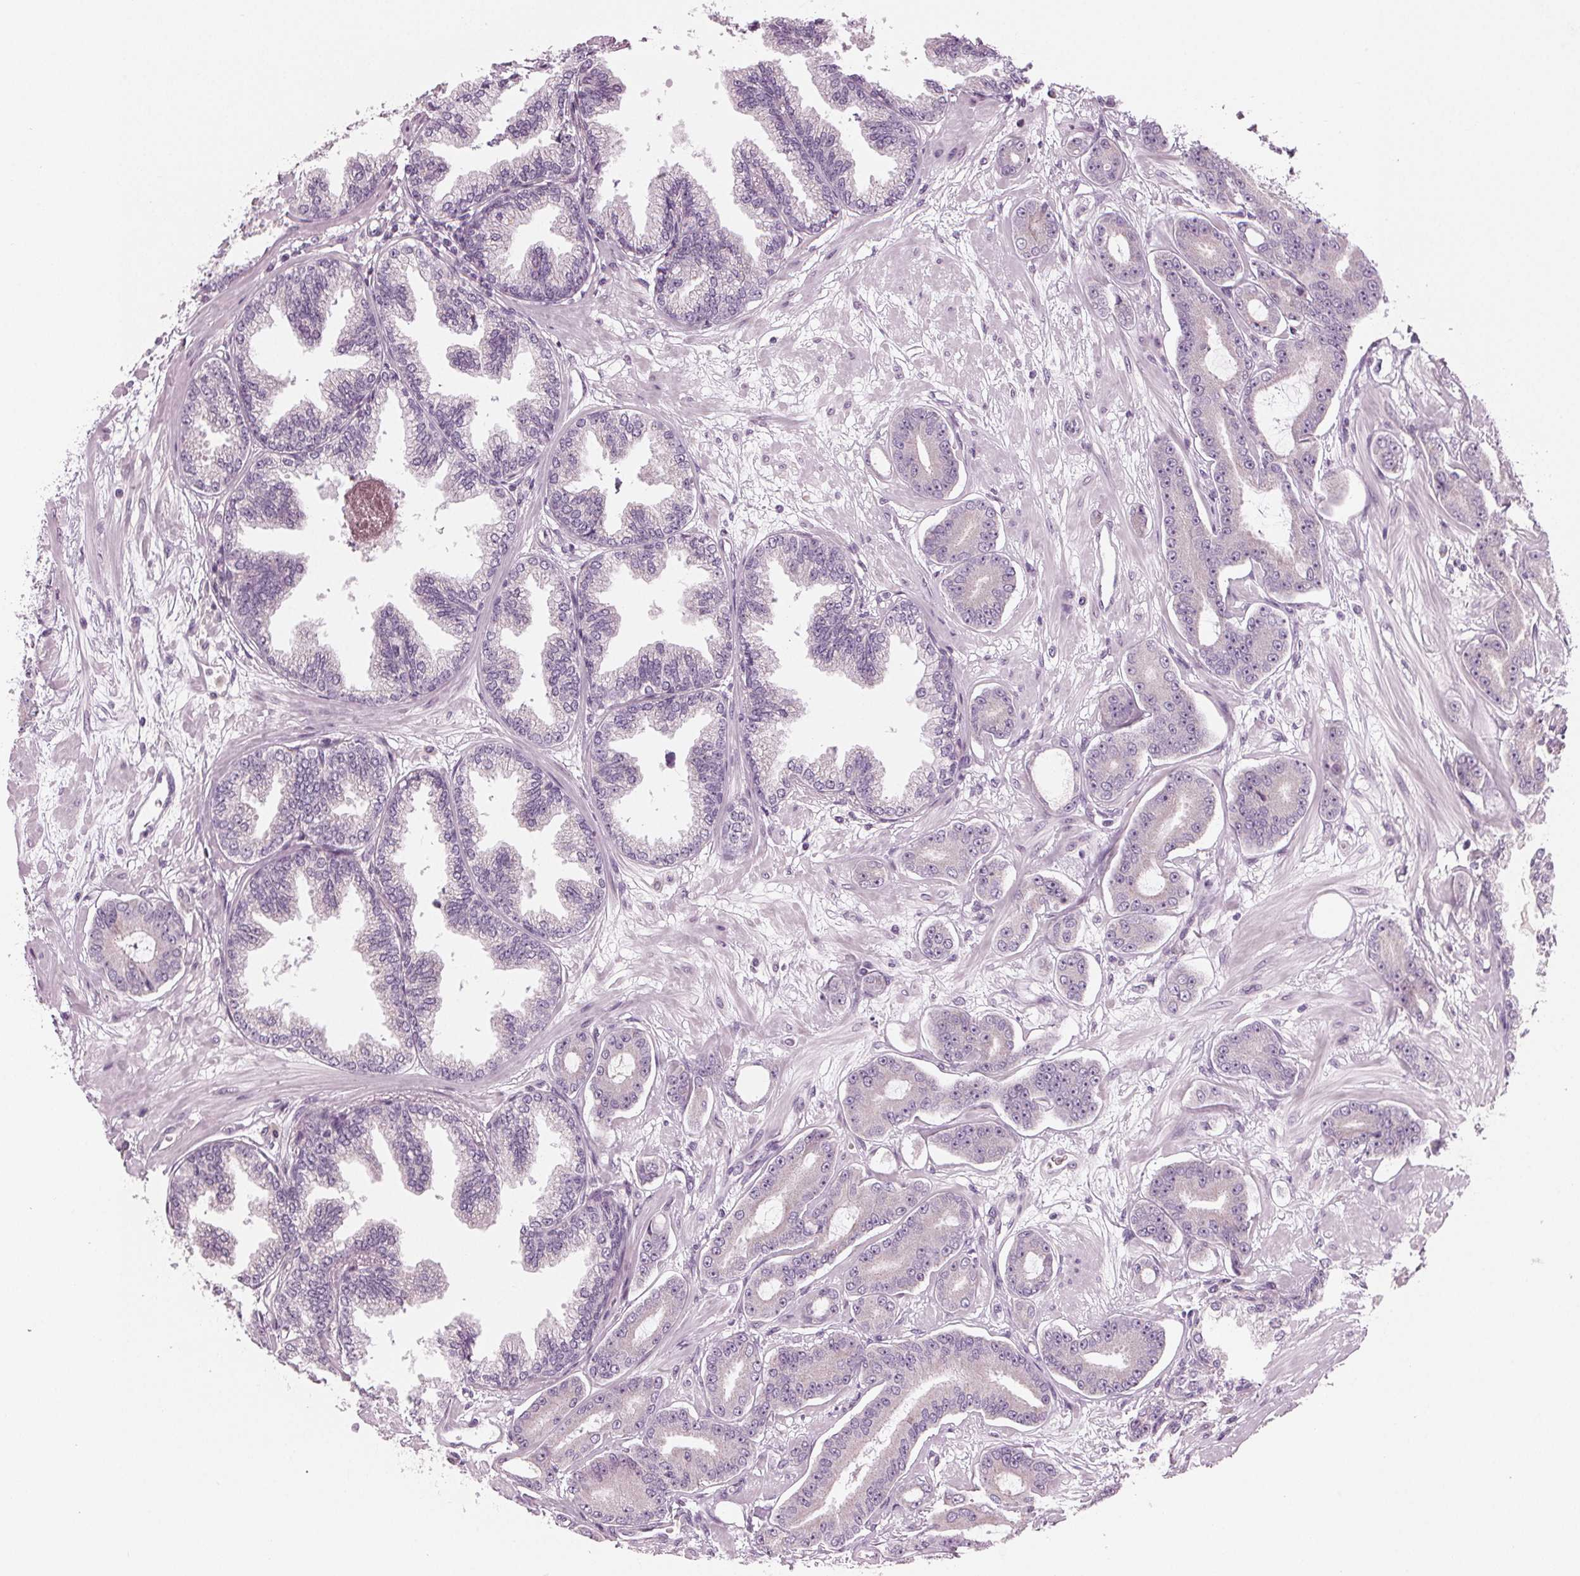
{"staining": {"intensity": "negative", "quantity": "none", "location": "none"}, "tissue": "prostate cancer", "cell_type": "Tumor cells", "image_type": "cancer", "snomed": [{"axis": "morphology", "description": "Adenocarcinoma, Low grade"}, {"axis": "topography", "description": "Prostate"}], "caption": "The histopathology image reveals no significant positivity in tumor cells of prostate low-grade adenocarcinoma.", "gene": "PRAP1", "patient": {"sex": "male", "age": 64}}